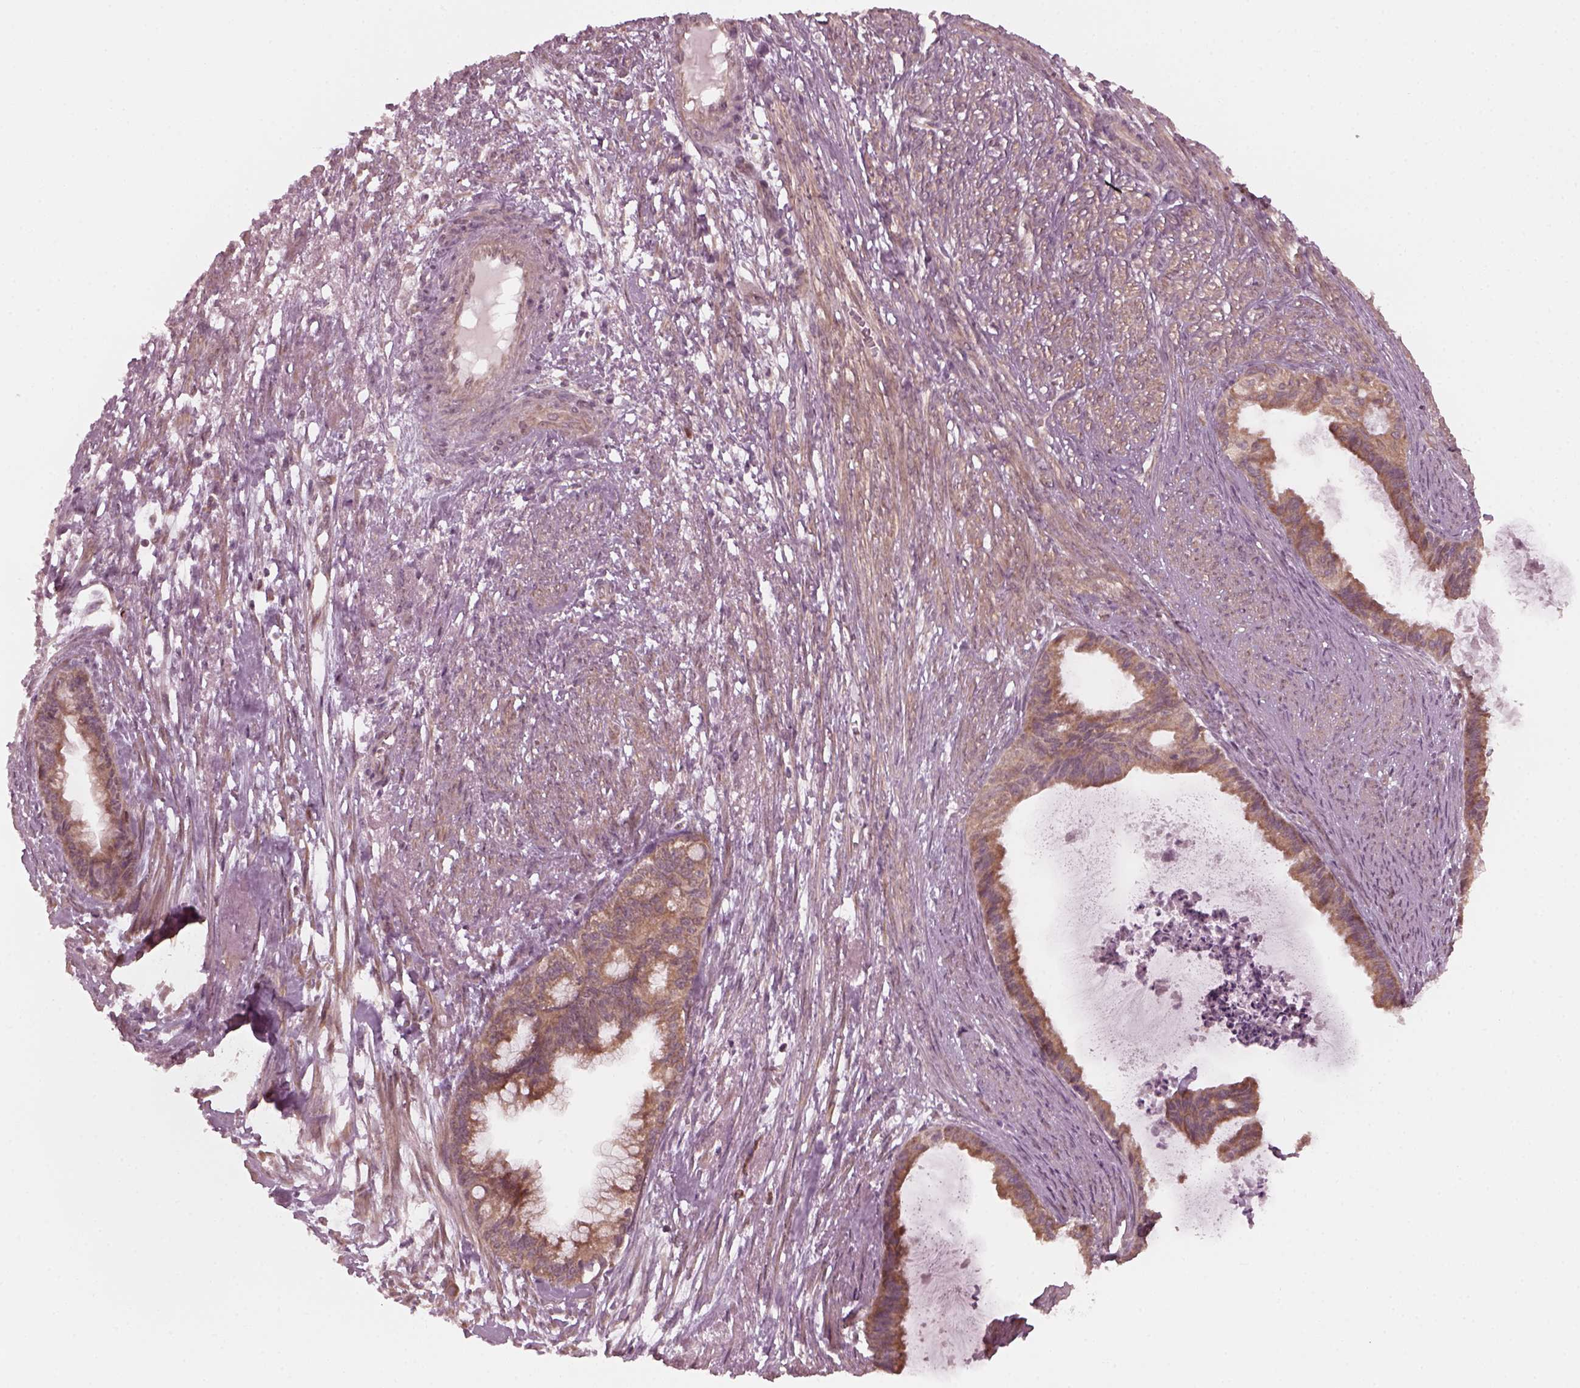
{"staining": {"intensity": "moderate", "quantity": "25%-75%", "location": "cytoplasmic/membranous"}, "tissue": "endometrial cancer", "cell_type": "Tumor cells", "image_type": "cancer", "snomed": [{"axis": "morphology", "description": "Adenocarcinoma, NOS"}, {"axis": "topography", "description": "Endometrium"}], "caption": "This photomicrograph displays immunohistochemistry (IHC) staining of endometrial cancer, with medium moderate cytoplasmic/membranous positivity in approximately 25%-75% of tumor cells.", "gene": "FAF2", "patient": {"sex": "female", "age": 86}}